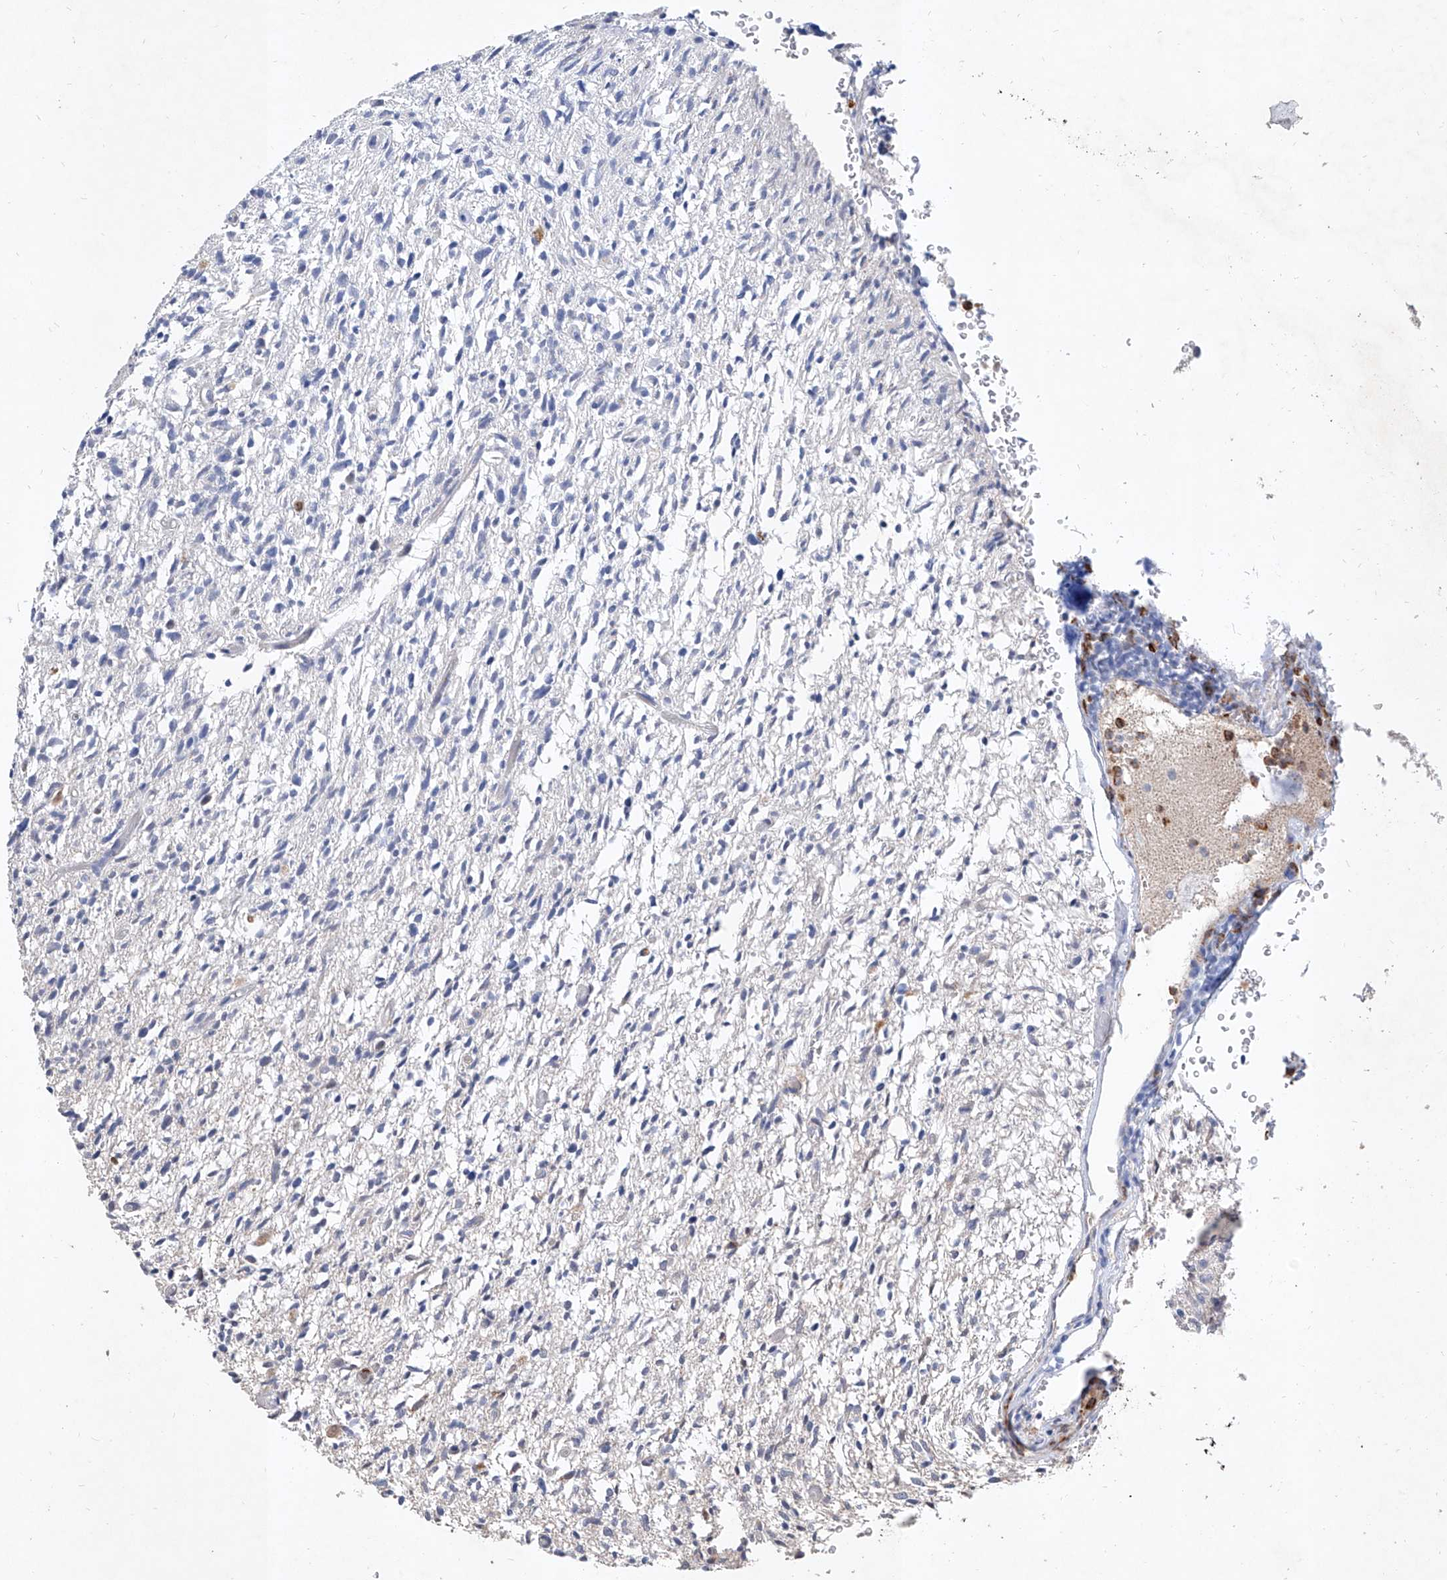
{"staining": {"intensity": "negative", "quantity": "none", "location": "none"}, "tissue": "glioma", "cell_type": "Tumor cells", "image_type": "cancer", "snomed": [{"axis": "morphology", "description": "Glioma, malignant, High grade"}, {"axis": "topography", "description": "Brain"}], "caption": "Tumor cells show no significant protein positivity in glioma. (Stains: DAB (3,3'-diaminobenzidine) immunohistochemistry (IHC) with hematoxylin counter stain, Microscopy: brightfield microscopy at high magnification).", "gene": "MFSD4B", "patient": {"sex": "female", "age": 57}}